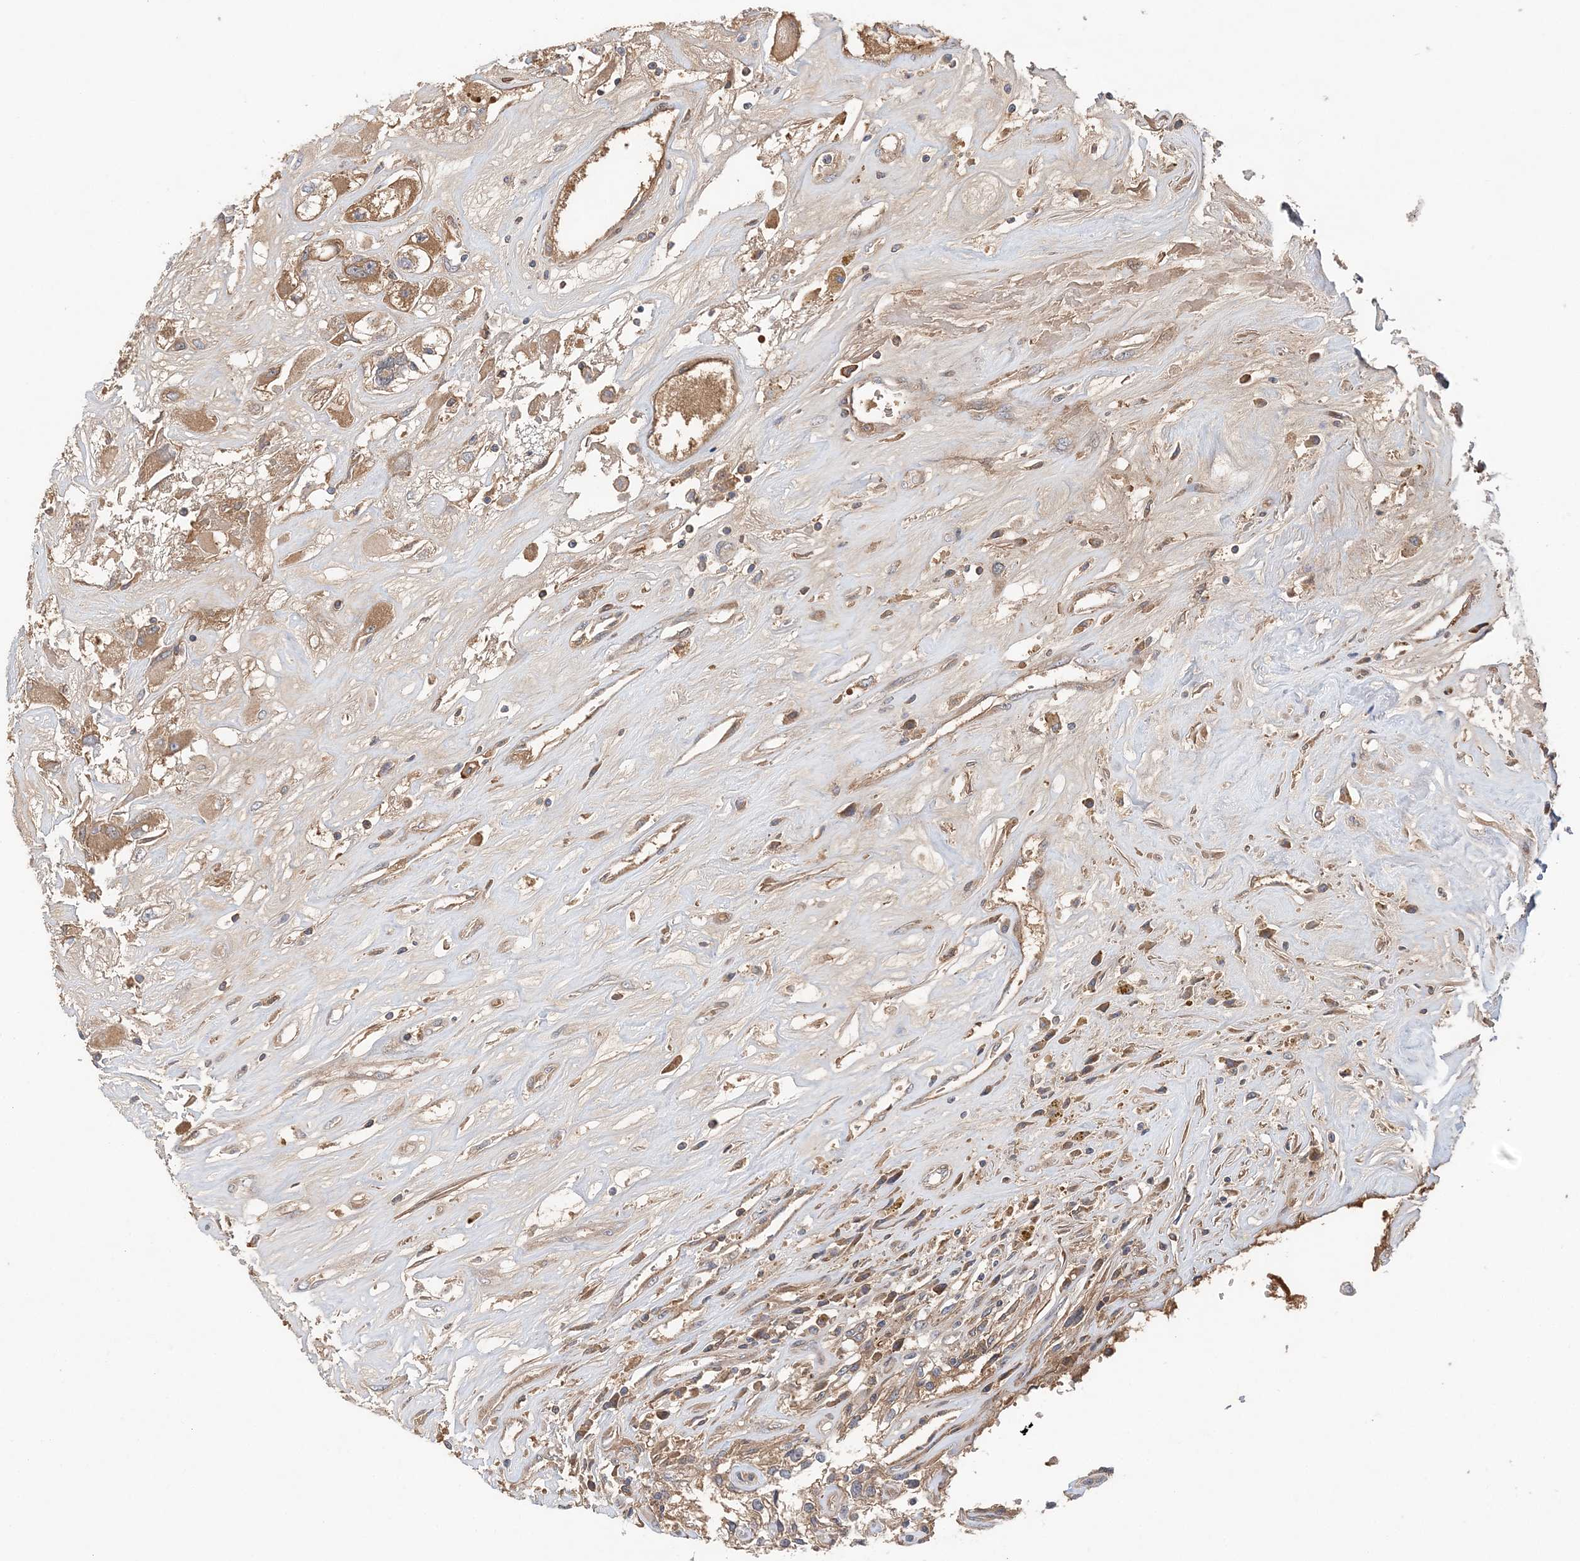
{"staining": {"intensity": "moderate", "quantity": ">75%", "location": "cytoplasmic/membranous"}, "tissue": "renal cancer", "cell_type": "Tumor cells", "image_type": "cancer", "snomed": [{"axis": "morphology", "description": "Adenocarcinoma, NOS"}, {"axis": "topography", "description": "Kidney"}], "caption": "Renal cancer (adenocarcinoma) was stained to show a protein in brown. There is medium levels of moderate cytoplasmic/membranous staining in about >75% of tumor cells.", "gene": "SYCP3", "patient": {"sex": "female", "age": 52}}